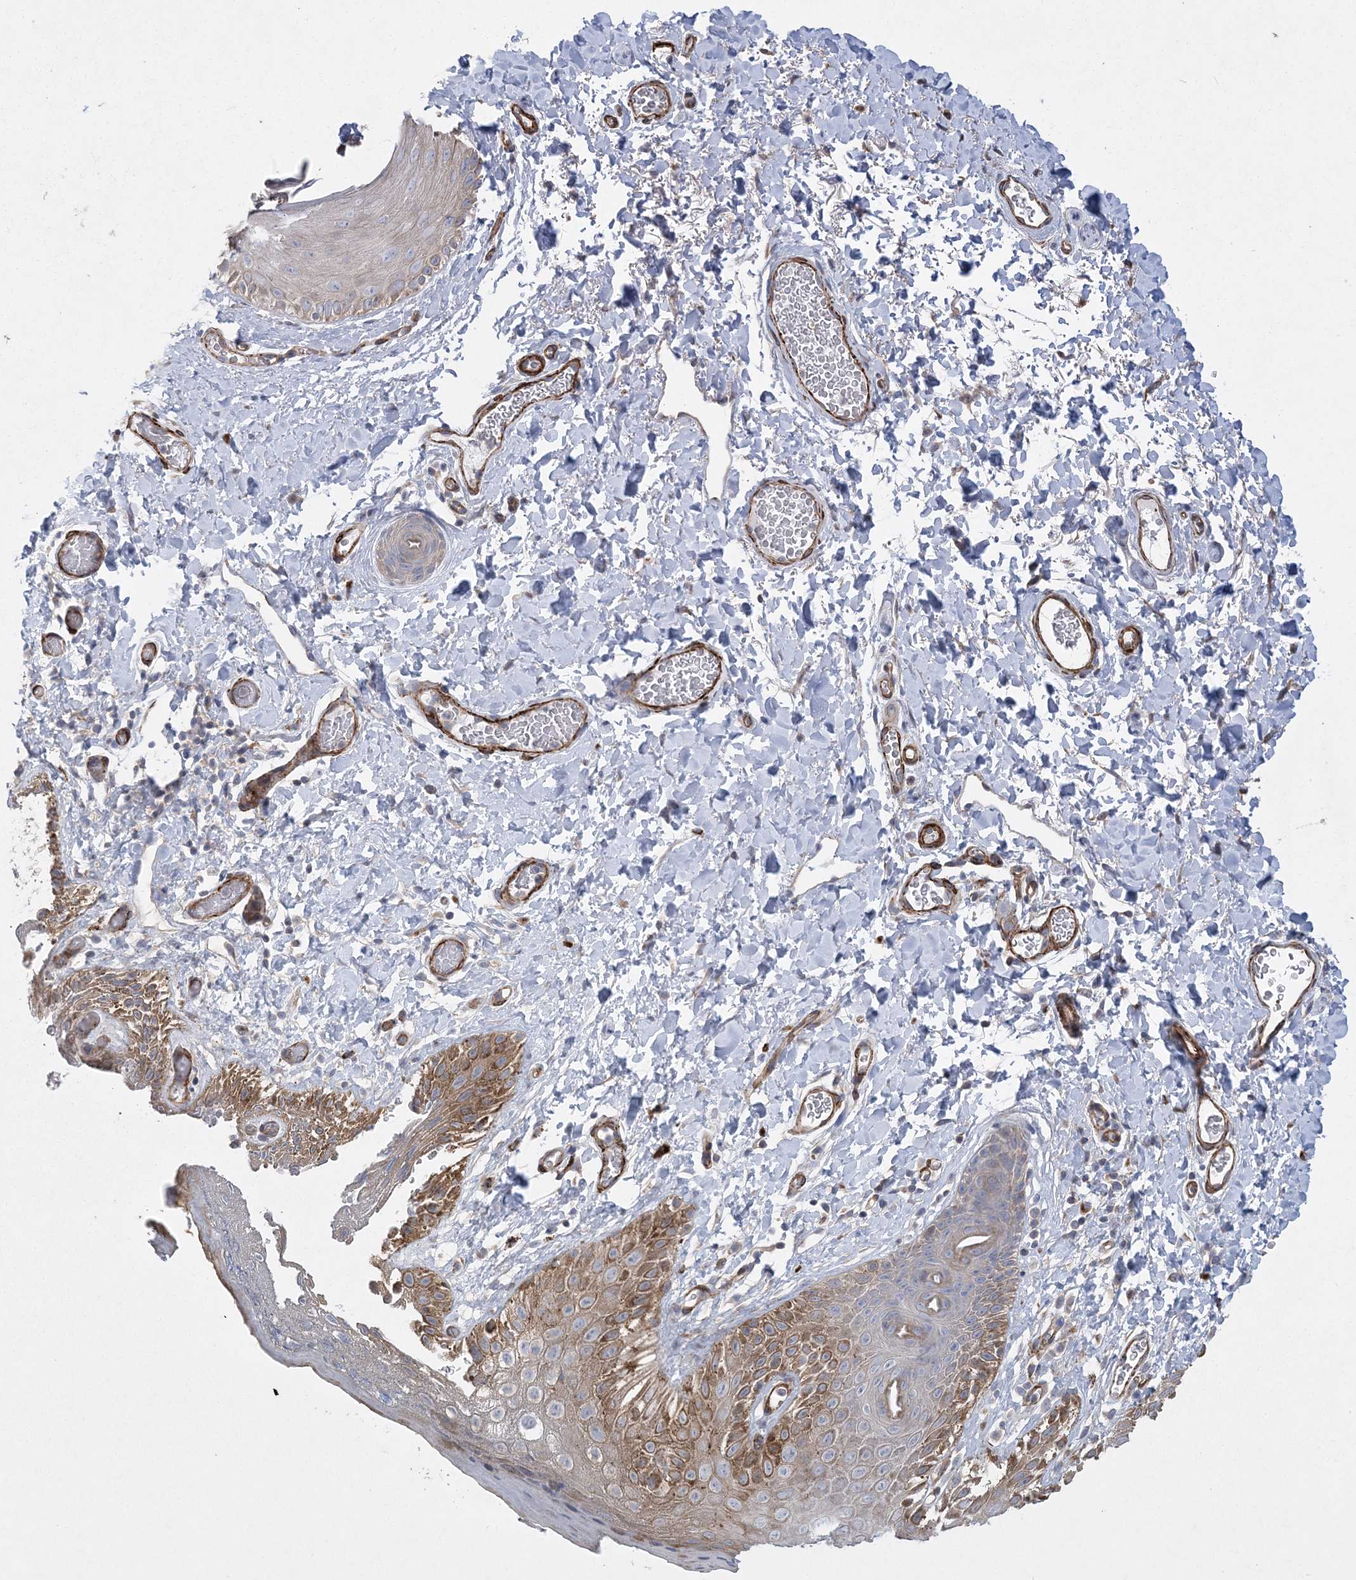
{"staining": {"intensity": "moderate", "quantity": ">75%", "location": "cytoplasmic/membranous"}, "tissue": "skin", "cell_type": "Epidermal cells", "image_type": "normal", "snomed": [{"axis": "morphology", "description": "Normal tissue, NOS"}, {"axis": "topography", "description": "Anal"}], "caption": "The micrograph shows immunohistochemical staining of normal skin. There is moderate cytoplasmic/membranous expression is identified in approximately >75% of epidermal cells.", "gene": "ARSJ", "patient": {"sex": "male", "age": 44}}